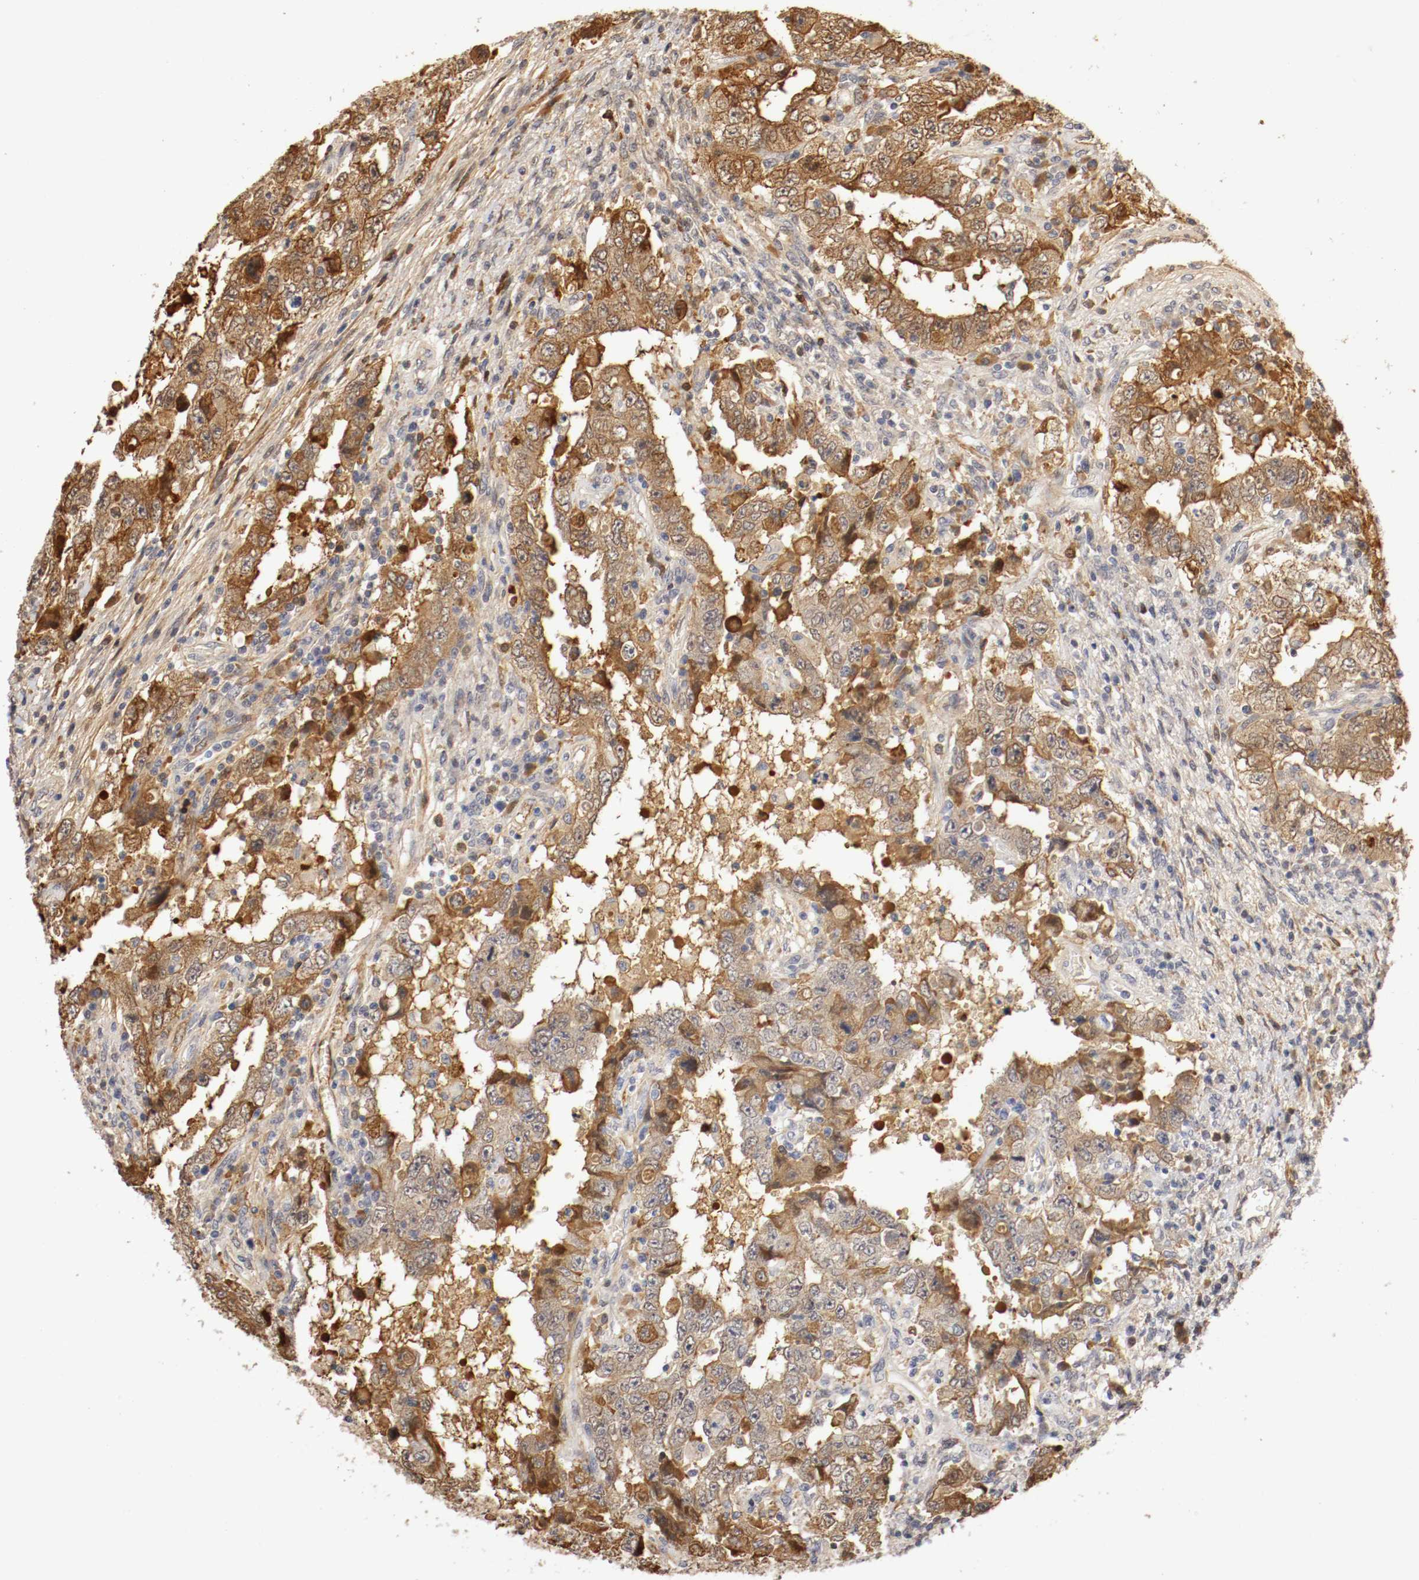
{"staining": {"intensity": "moderate", "quantity": "25%-75%", "location": "cytoplasmic/membranous"}, "tissue": "testis cancer", "cell_type": "Tumor cells", "image_type": "cancer", "snomed": [{"axis": "morphology", "description": "Carcinoma, Embryonal, NOS"}, {"axis": "topography", "description": "Testis"}], "caption": "Testis embryonal carcinoma was stained to show a protein in brown. There is medium levels of moderate cytoplasmic/membranous staining in about 25%-75% of tumor cells.", "gene": "TNFRSF1B", "patient": {"sex": "male", "age": 26}}